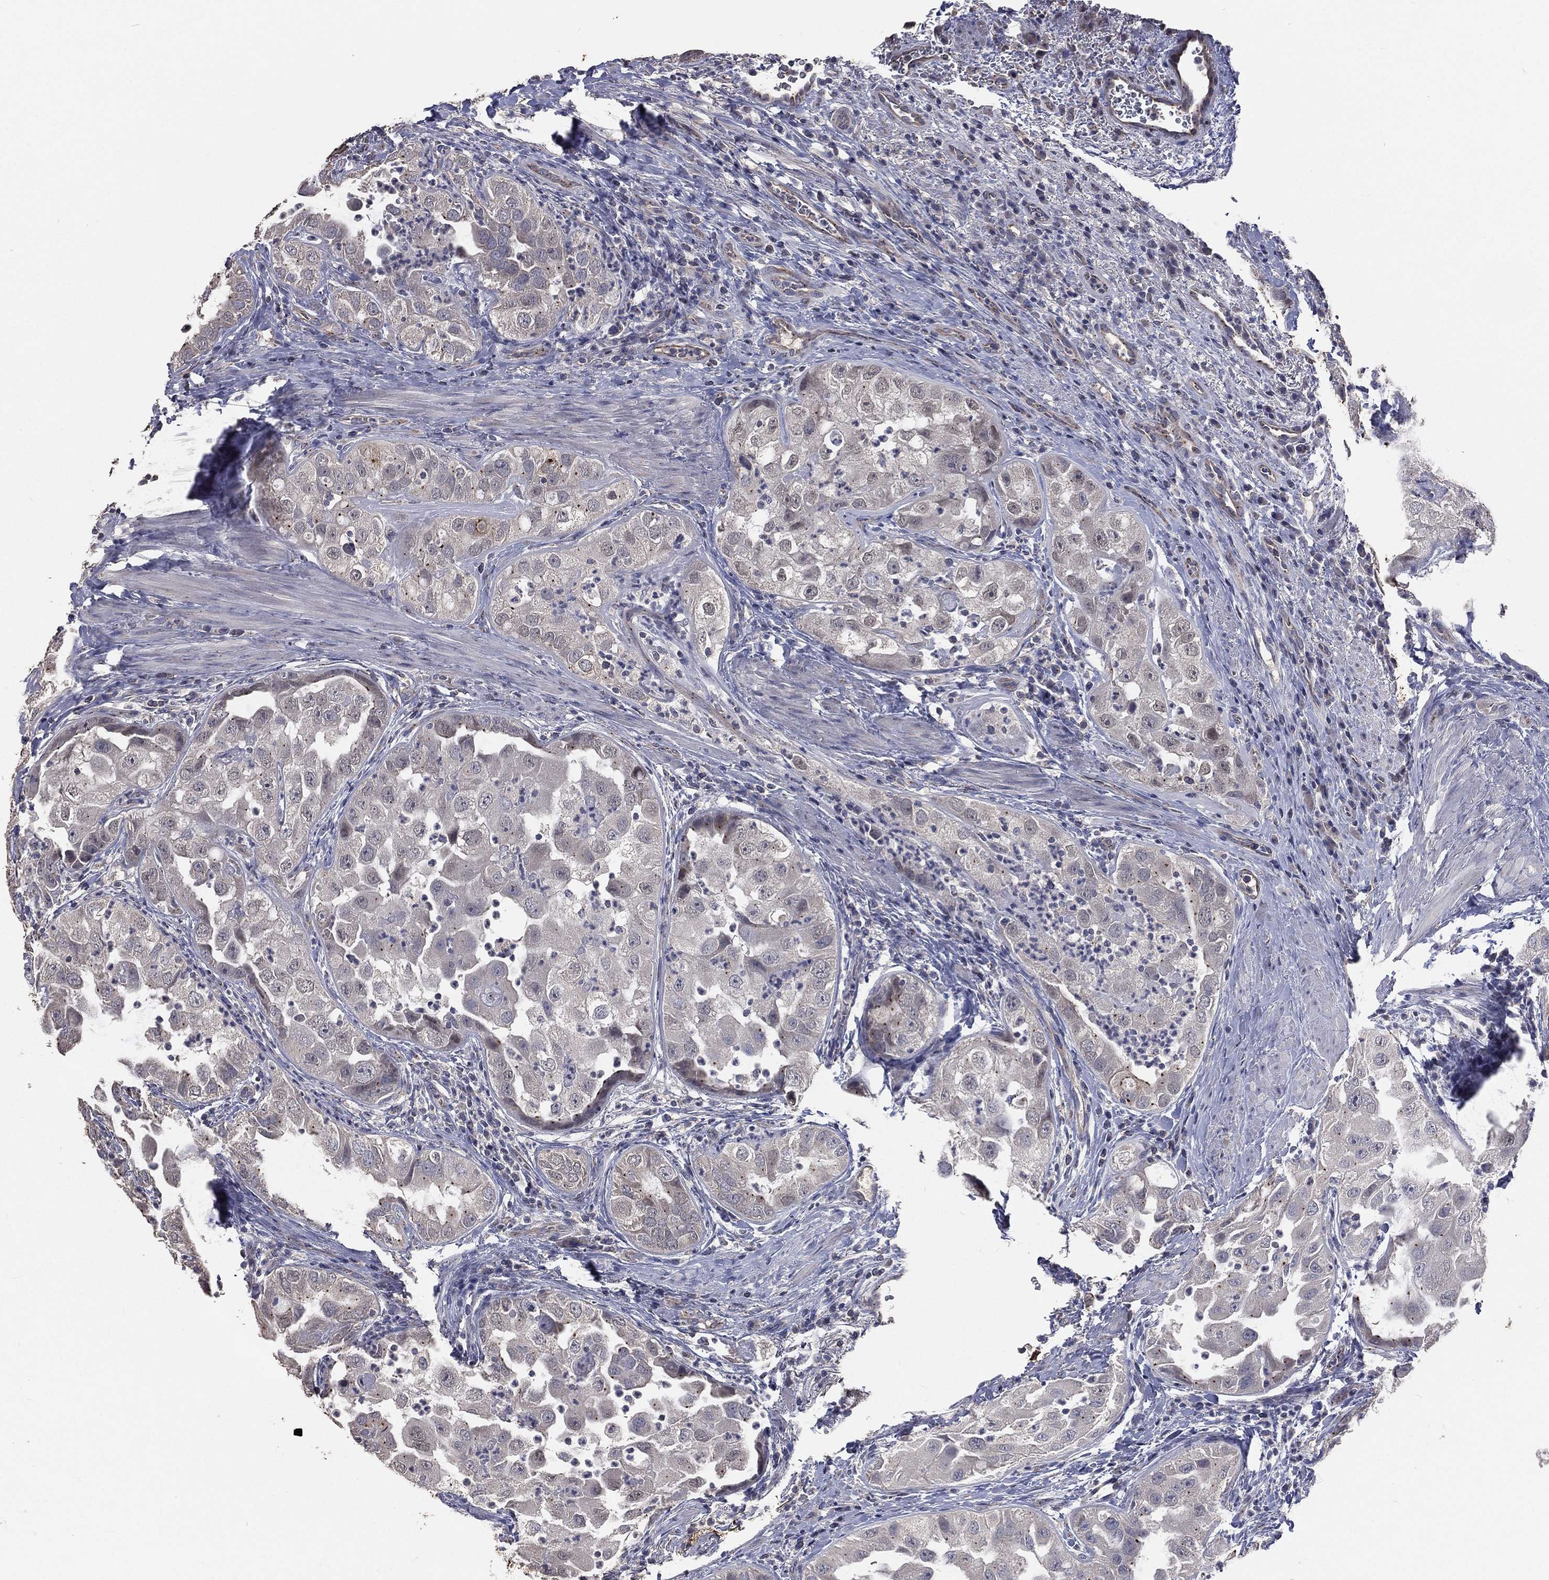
{"staining": {"intensity": "negative", "quantity": "none", "location": "none"}, "tissue": "urothelial cancer", "cell_type": "Tumor cells", "image_type": "cancer", "snomed": [{"axis": "morphology", "description": "Urothelial carcinoma, High grade"}, {"axis": "topography", "description": "Urinary bladder"}], "caption": "Human urothelial cancer stained for a protein using immunohistochemistry (IHC) demonstrates no positivity in tumor cells.", "gene": "CROCC", "patient": {"sex": "female", "age": 41}}